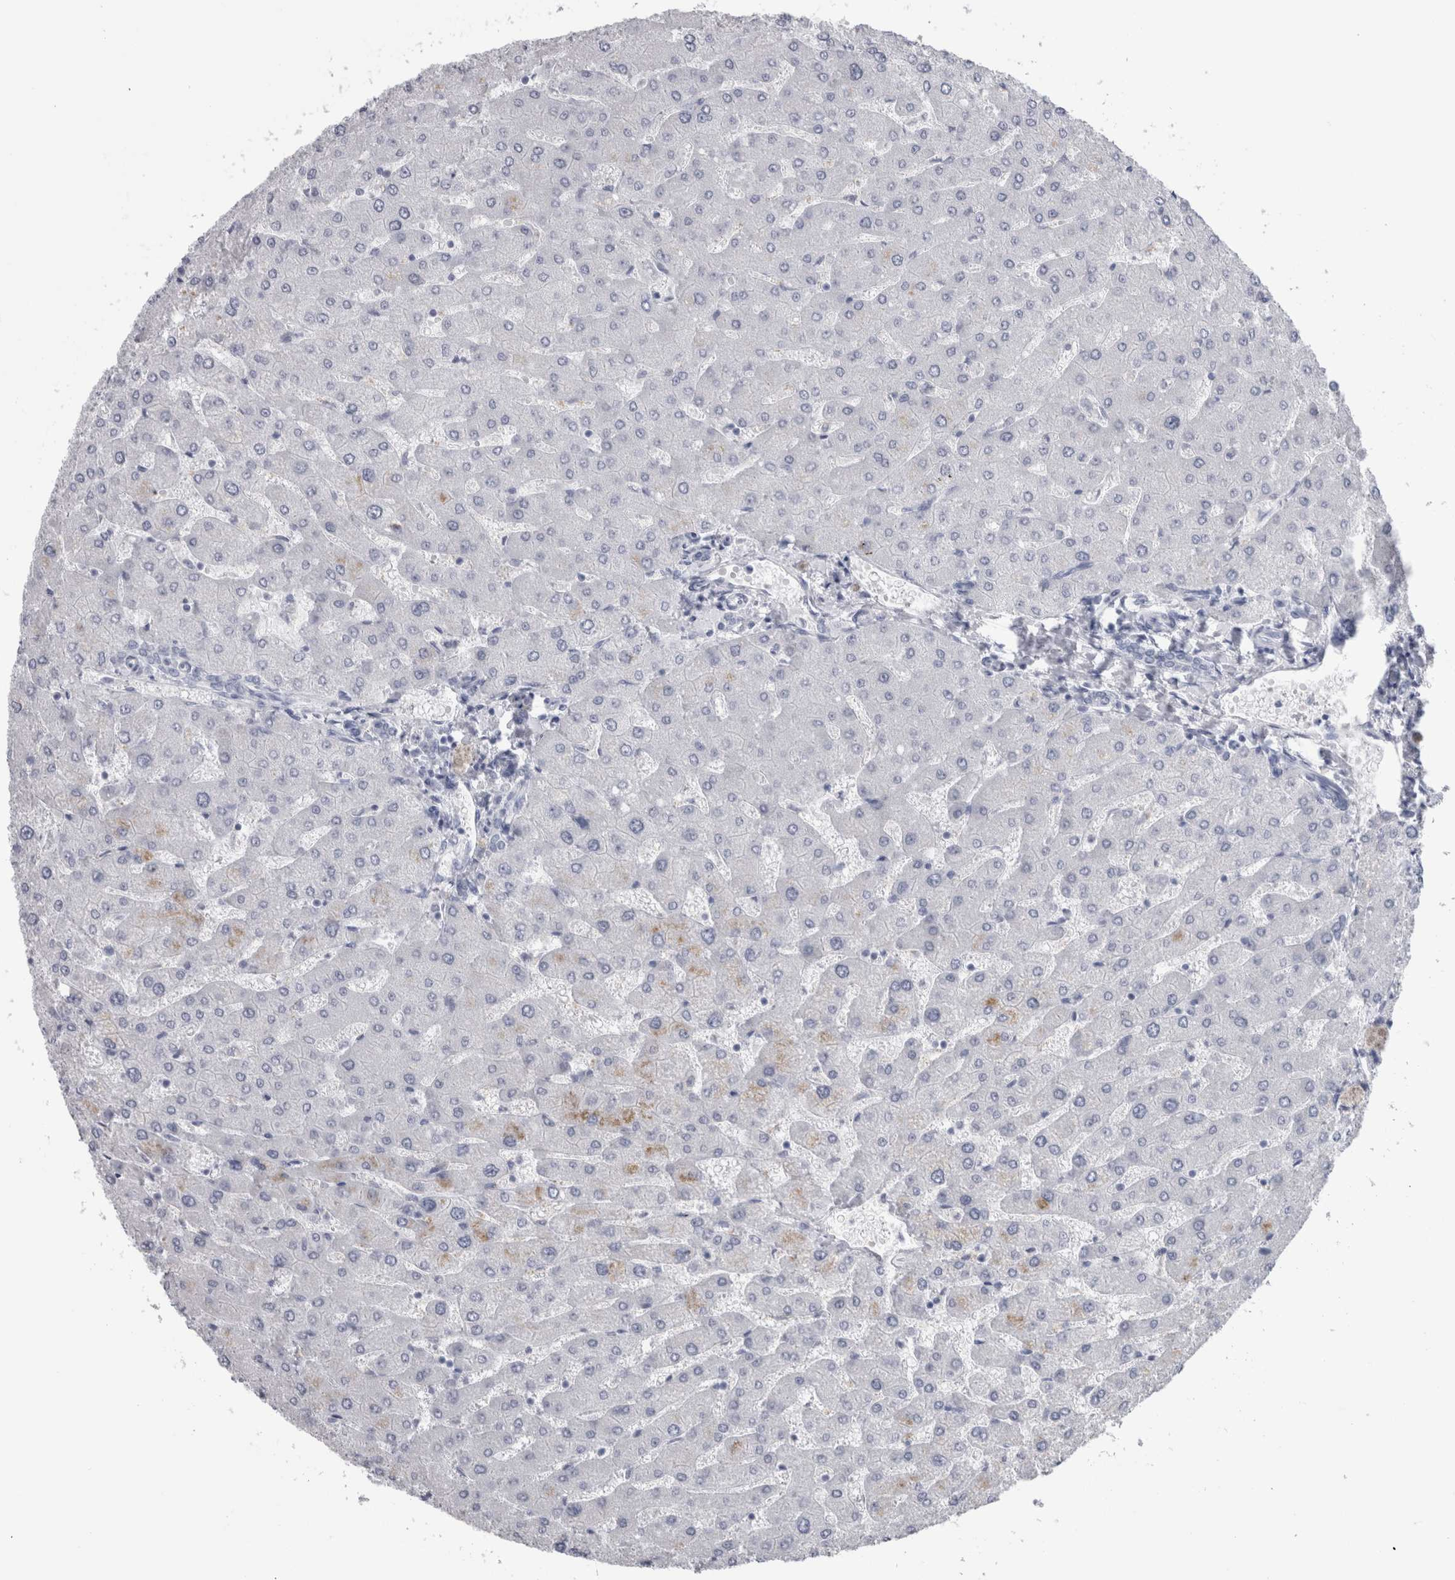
{"staining": {"intensity": "negative", "quantity": "none", "location": "none"}, "tissue": "liver", "cell_type": "Cholangiocytes", "image_type": "normal", "snomed": [{"axis": "morphology", "description": "Normal tissue, NOS"}, {"axis": "topography", "description": "Liver"}], "caption": "This histopathology image is of unremarkable liver stained with immunohistochemistry (IHC) to label a protein in brown with the nuclei are counter-stained blue. There is no staining in cholangiocytes.", "gene": "PTH", "patient": {"sex": "male", "age": 55}}